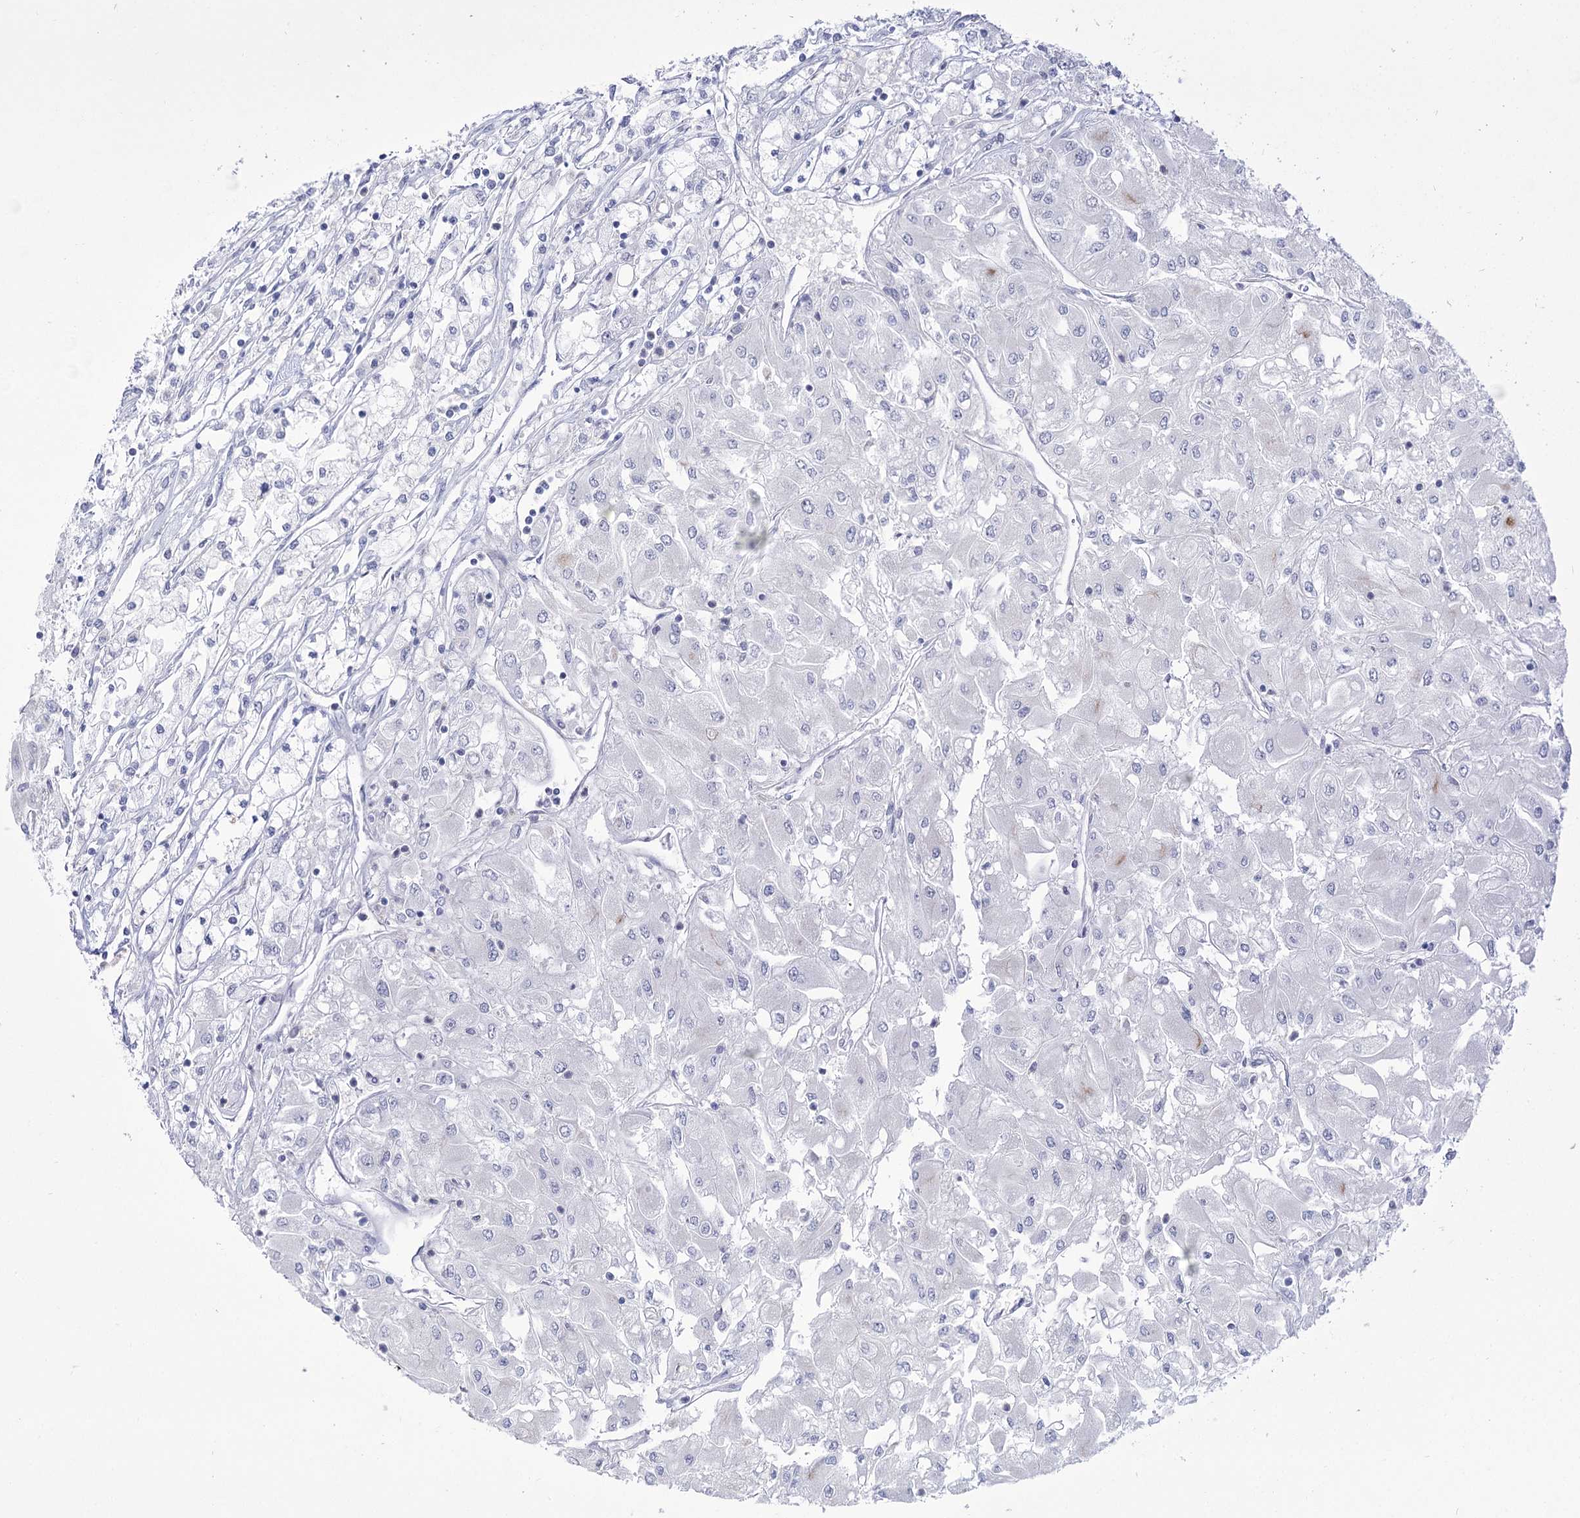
{"staining": {"intensity": "negative", "quantity": "none", "location": "none"}, "tissue": "renal cancer", "cell_type": "Tumor cells", "image_type": "cancer", "snomed": [{"axis": "morphology", "description": "Adenocarcinoma, NOS"}, {"axis": "topography", "description": "Kidney"}], "caption": "A histopathology image of renal adenocarcinoma stained for a protein exhibits no brown staining in tumor cells.", "gene": "BEND7", "patient": {"sex": "male", "age": 80}}